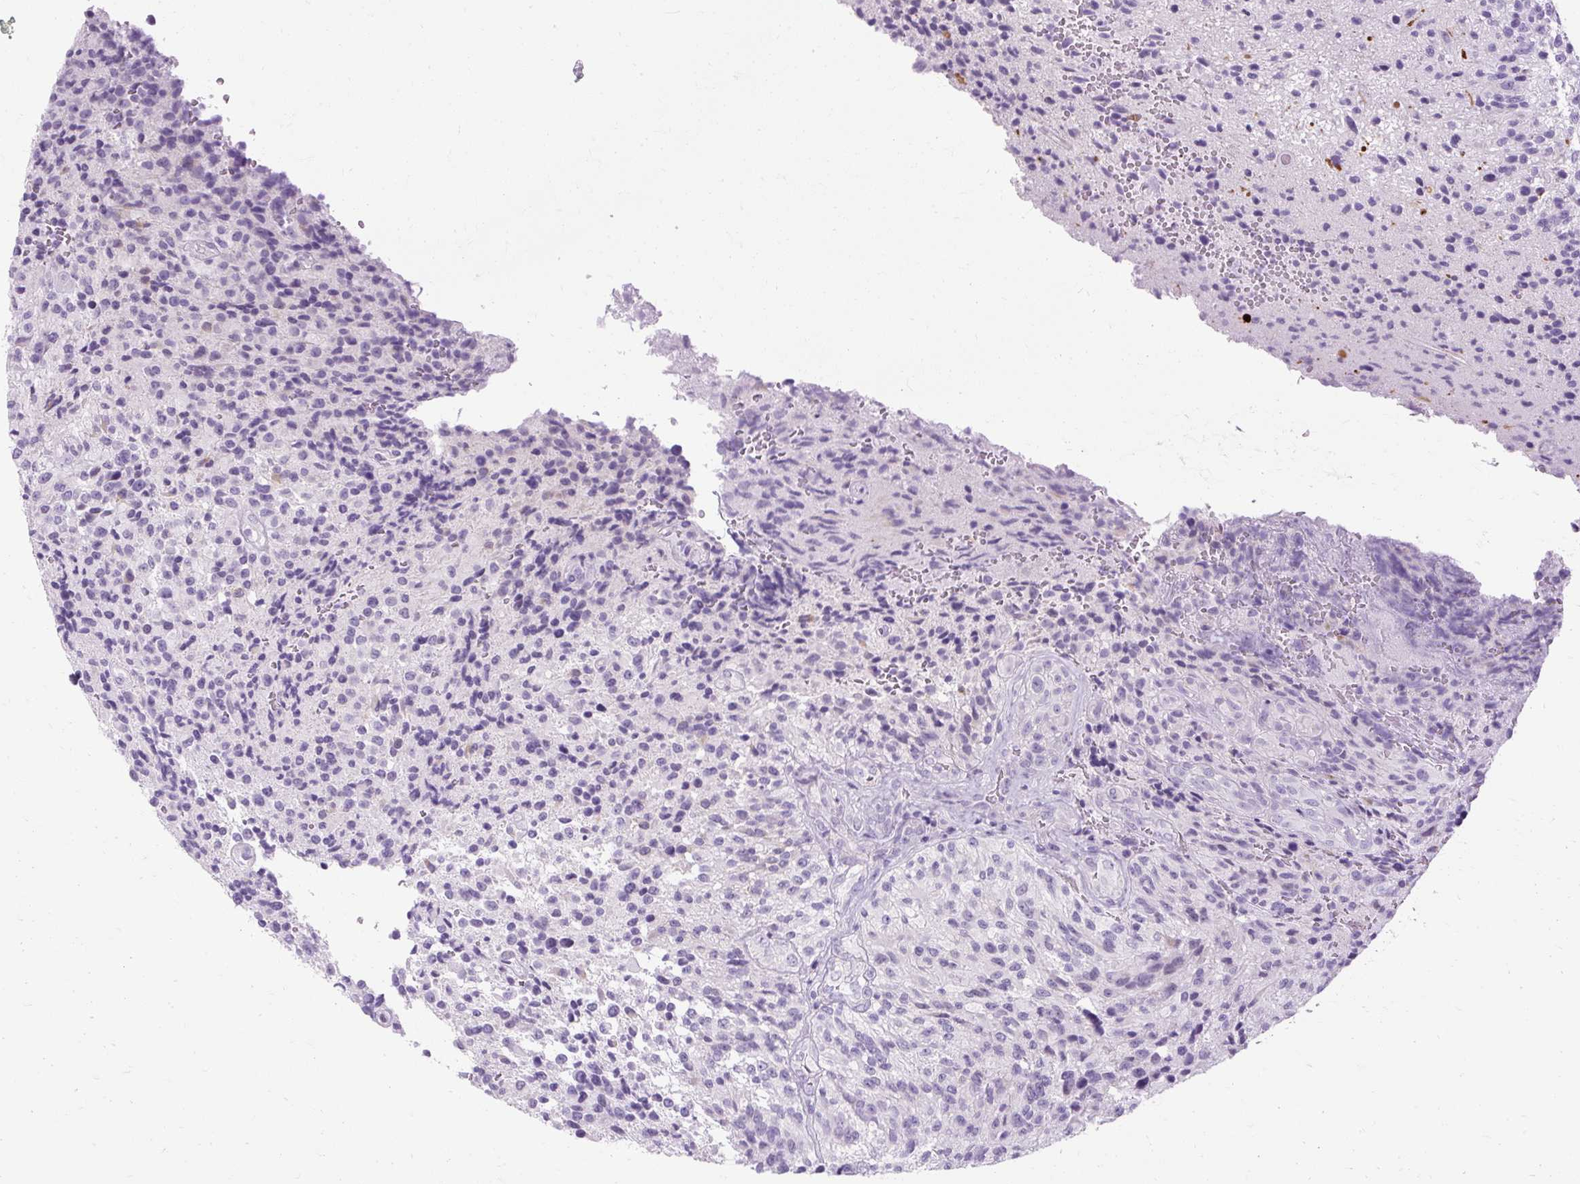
{"staining": {"intensity": "negative", "quantity": "none", "location": "none"}, "tissue": "glioma", "cell_type": "Tumor cells", "image_type": "cancer", "snomed": [{"axis": "morphology", "description": "Normal tissue, NOS"}, {"axis": "morphology", "description": "Glioma, malignant, High grade"}, {"axis": "topography", "description": "Cerebral cortex"}], "caption": "Tumor cells show no significant protein expression in glioma.", "gene": "B3GNT4", "patient": {"sex": "male", "age": 56}}